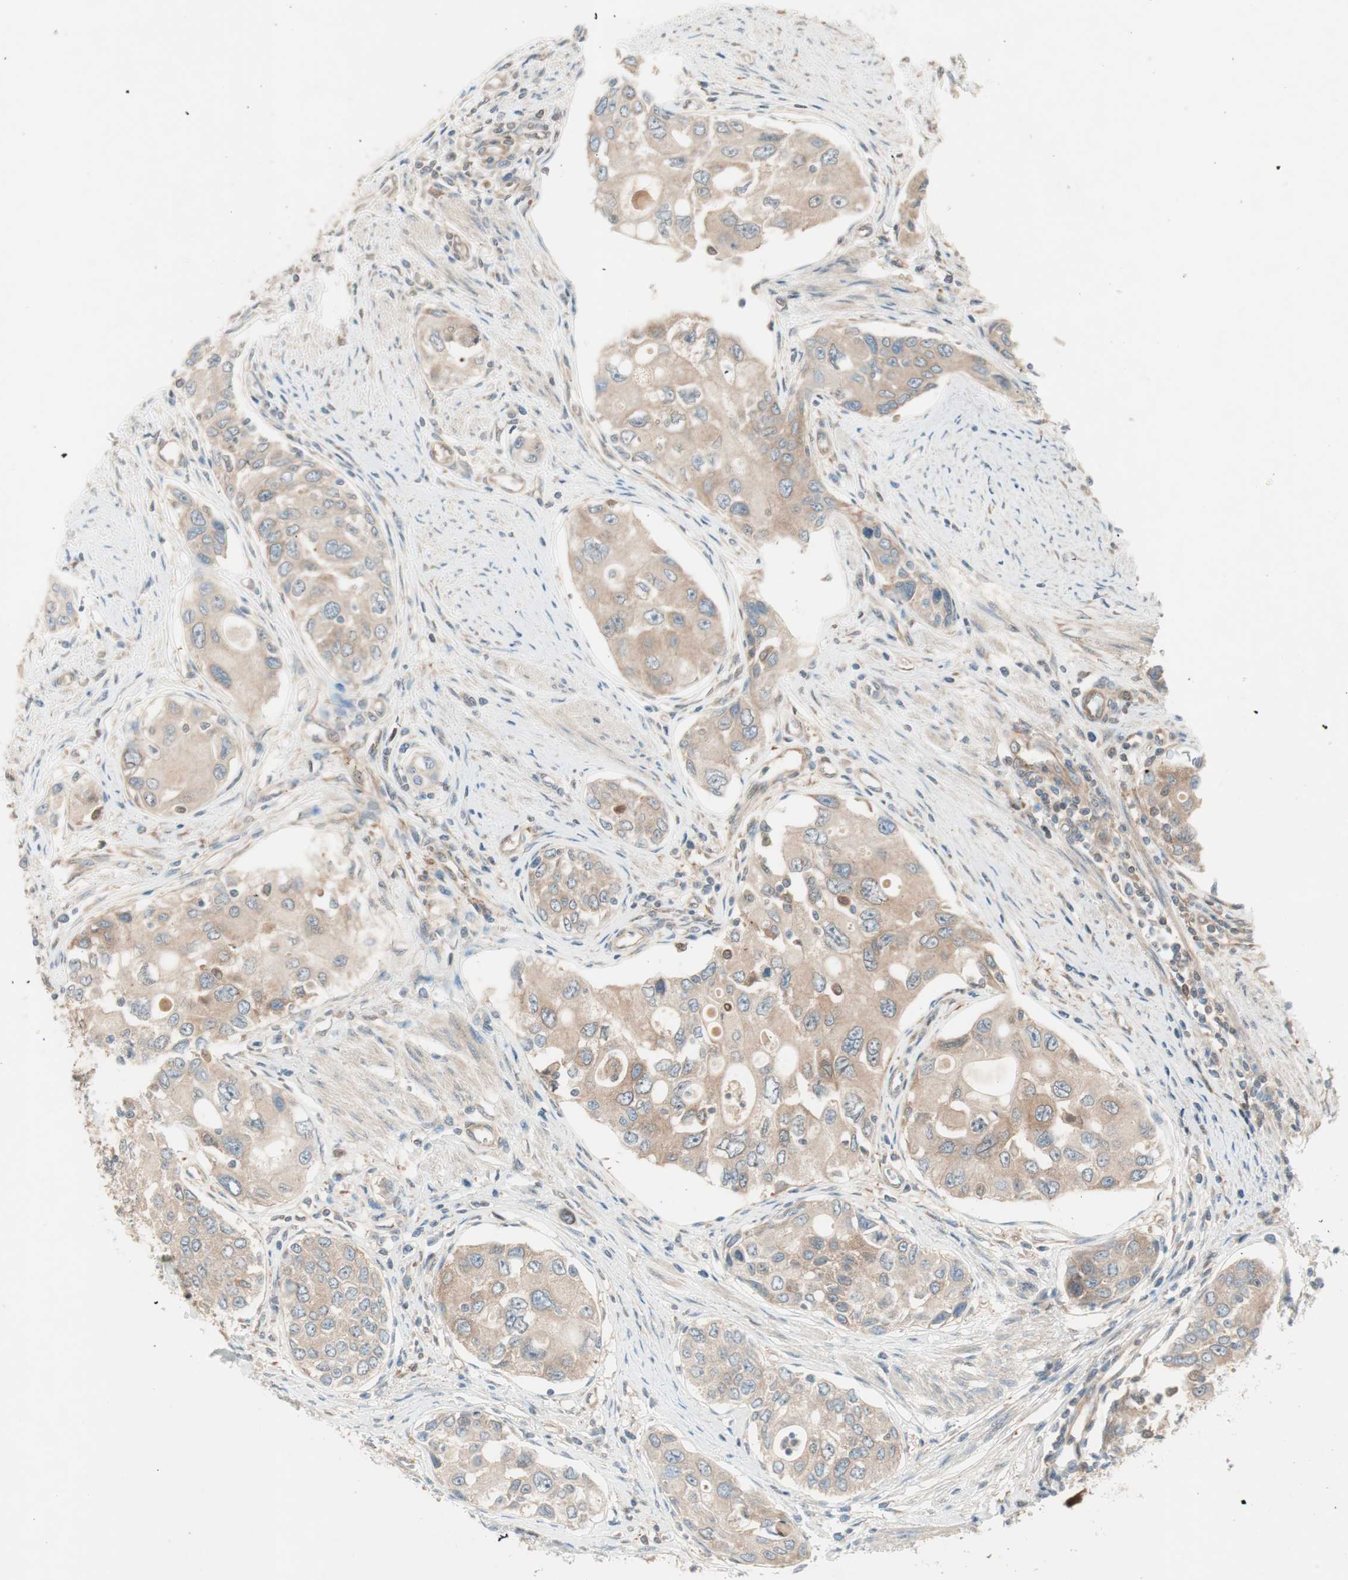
{"staining": {"intensity": "moderate", "quantity": ">75%", "location": "cytoplasmic/membranous"}, "tissue": "urothelial cancer", "cell_type": "Tumor cells", "image_type": "cancer", "snomed": [{"axis": "morphology", "description": "Urothelial carcinoma, High grade"}, {"axis": "topography", "description": "Urinary bladder"}], "caption": "Tumor cells exhibit medium levels of moderate cytoplasmic/membranous expression in approximately >75% of cells in urothelial cancer.", "gene": "GALT", "patient": {"sex": "female", "age": 56}}